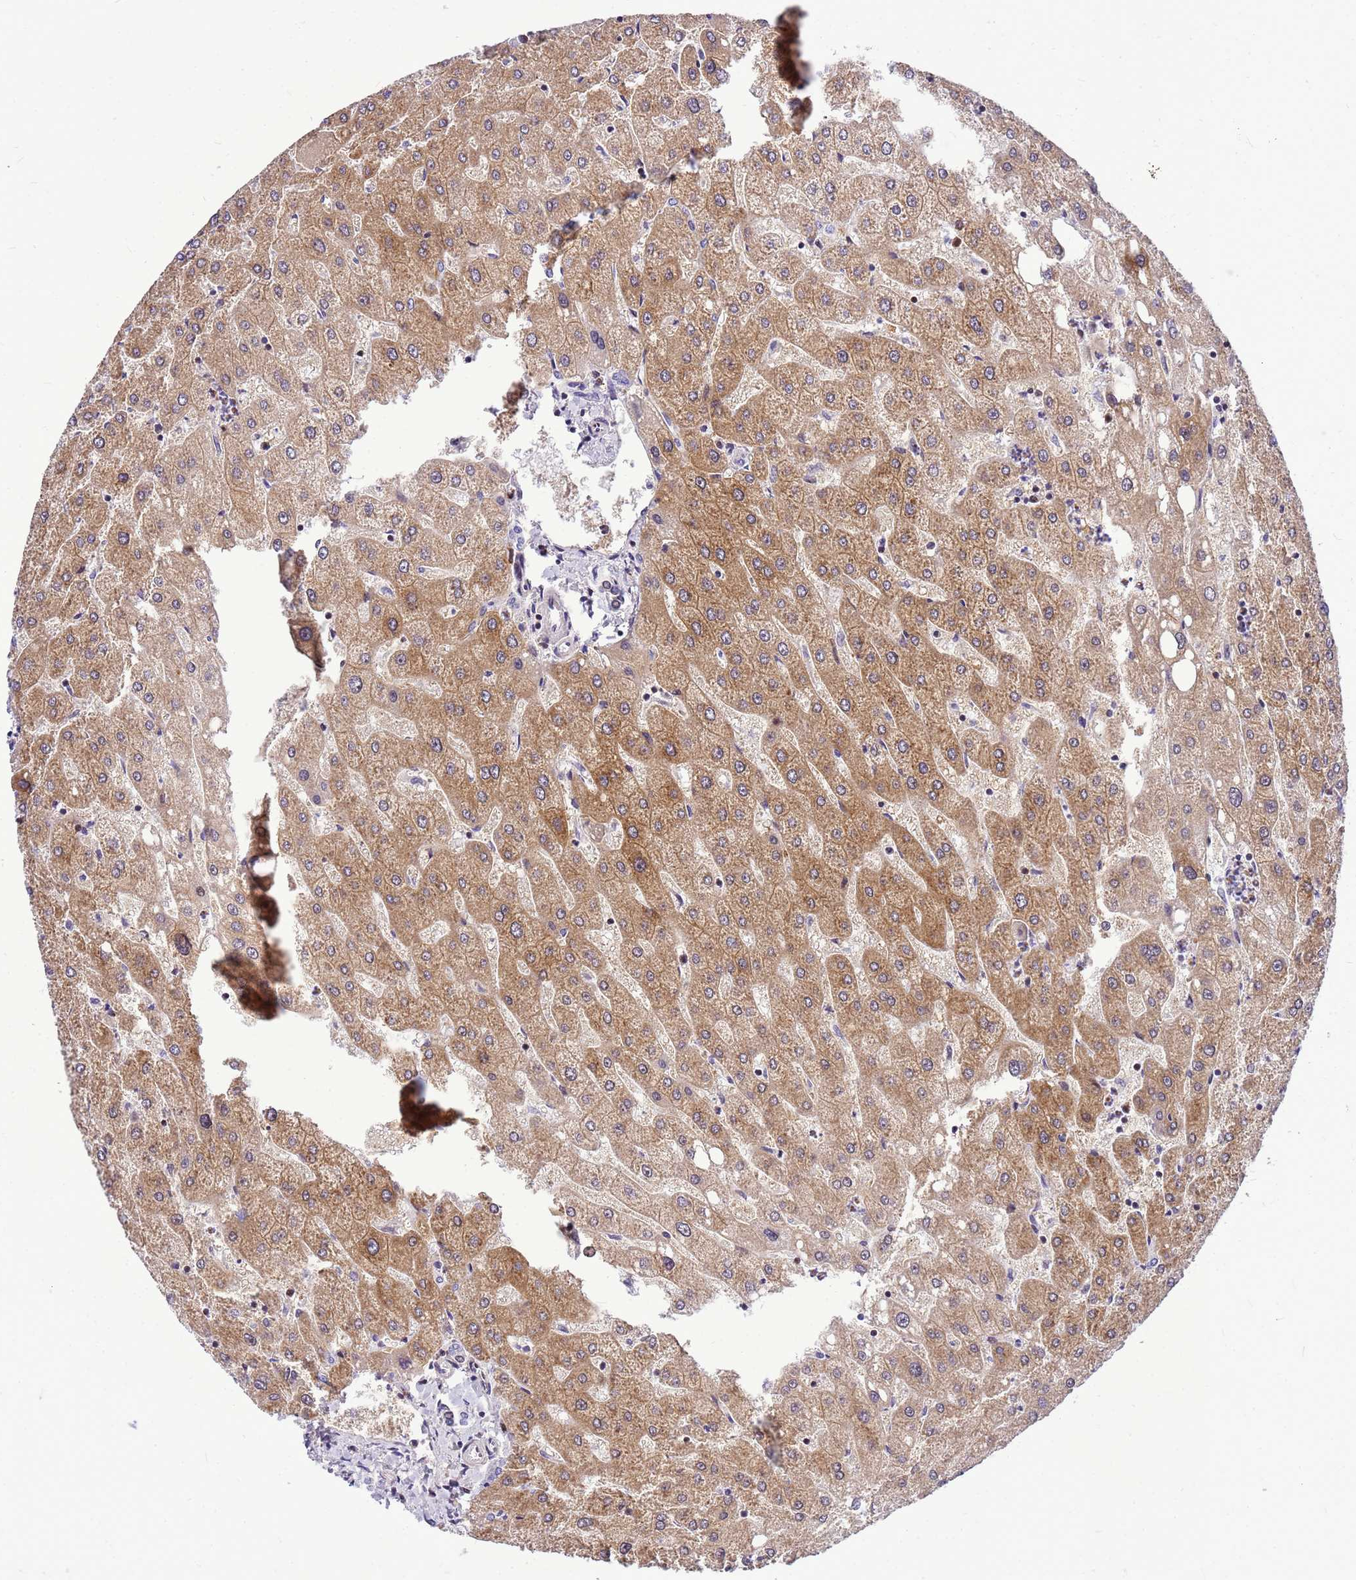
{"staining": {"intensity": "negative", "quantity": "none", "location": "none"}, "tissue": "liver", "cell_type": "Cholangiocytes", "image_type": "normal", "snomed": [{"axis": "morphology", "description": "Normal tissue, NOS"}, {"axis": "topography", "description": "Liver"}], "caption": "This is an immunohistochemistry histopathology image of unremarkable human liver. There is no expression in cholangiocytes.", "gene": "ADAMTS7", "patient": {"sex": "male", "age": 67}}